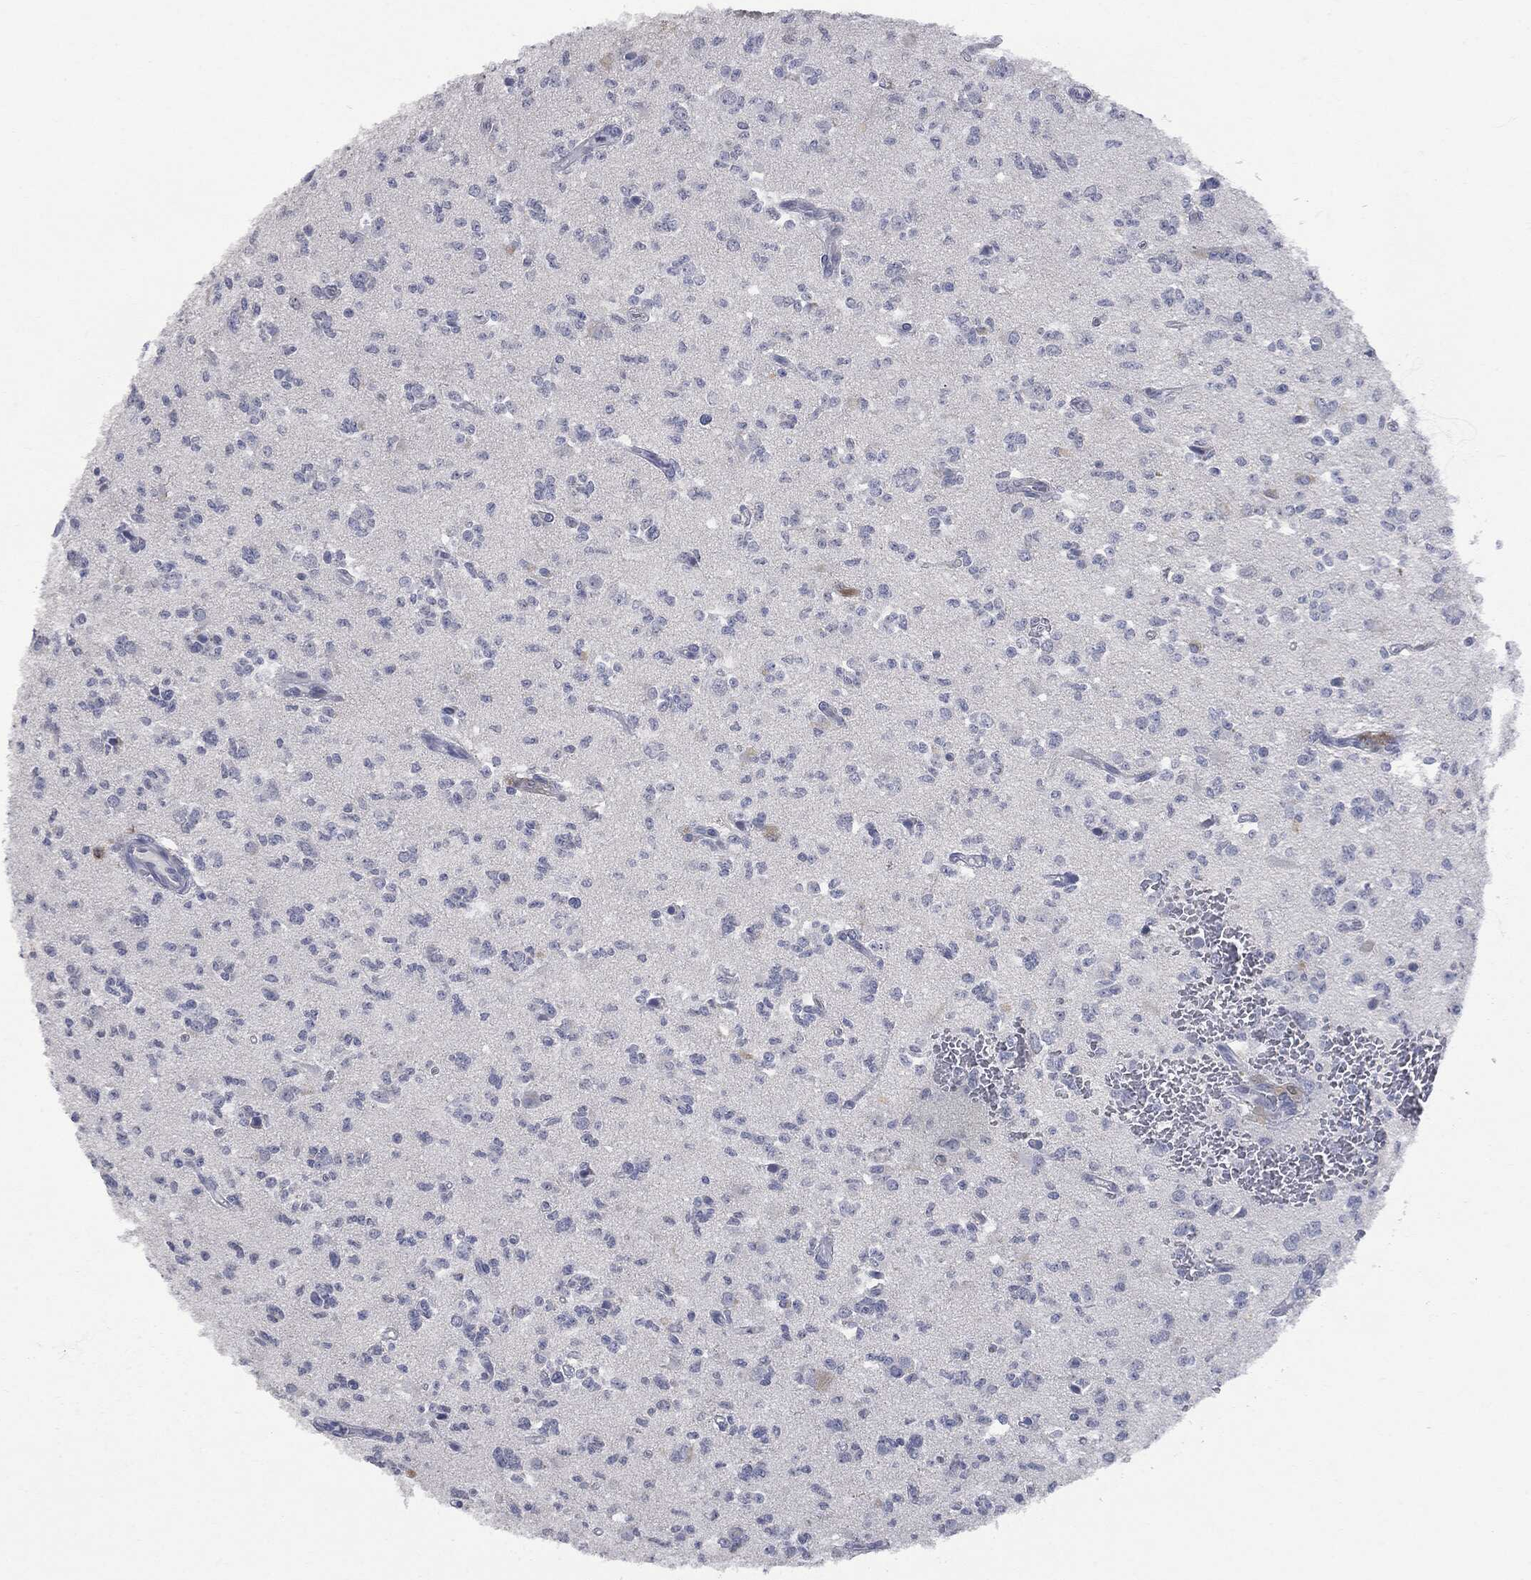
{"staining": {"intensity": "negative", "quantity": "none", "location": "none"}, "tissue": "glioma", "cell_type": "Tumor cells", "image_type": "cancer", "snomed": [{"axis": "morphology", "description": "Glioma, malignant, Low grade"}, {"axis": "topography", "description": "Brain"}], "caption": "Protein analysis of malignant low-grade glioma displays no significant expression in tumor cells.", "gene": "UBE2C", "patient": {"sex": "female", "age": 45}}